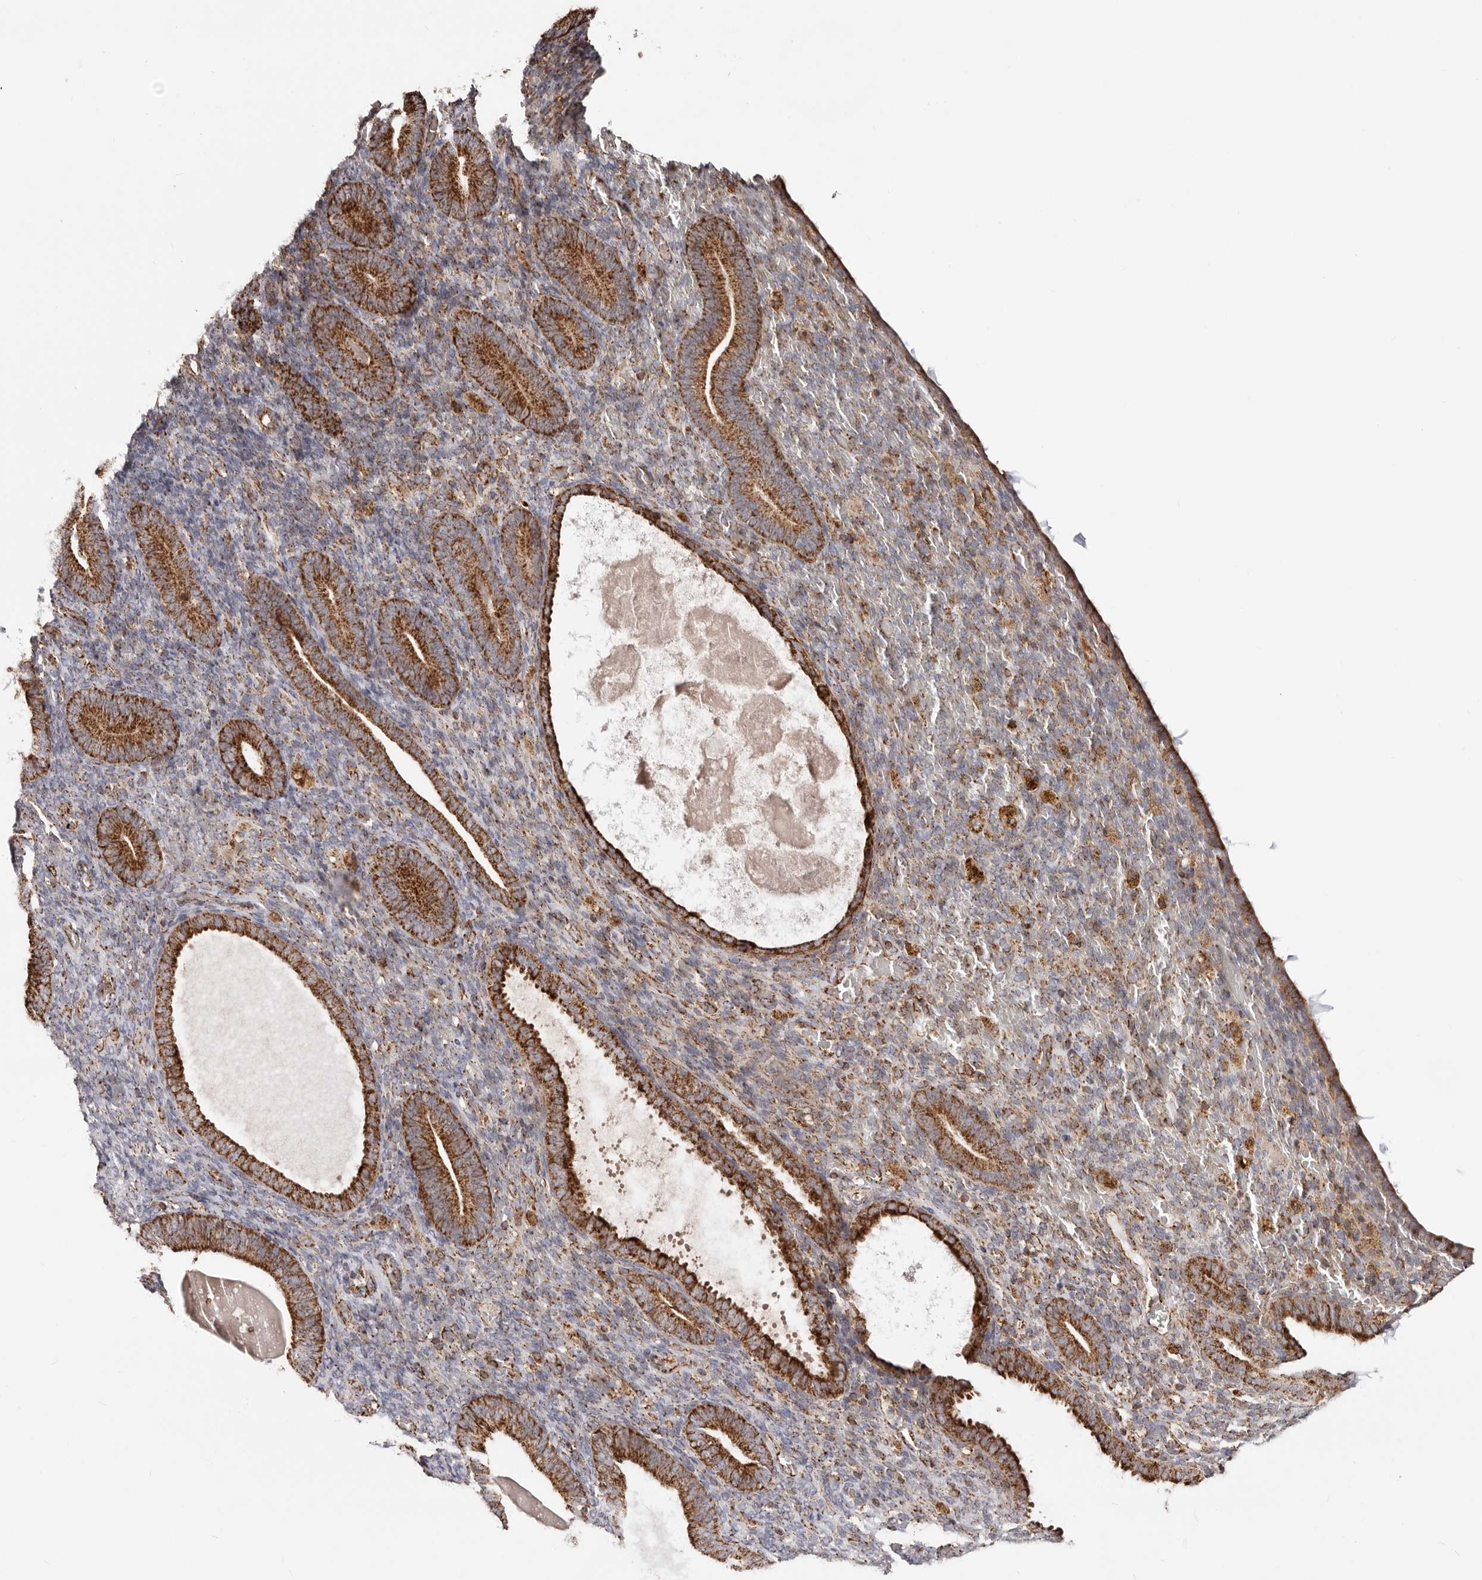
{"staining": {"intensity": "moderate", "quantity": "25%-75%", "location": "cytoplasmic/membranous"}, "tissue": "endometrium", "cell_type": "Cells in endometrial stroma", "image_type": "normal", "snomed": [{"axis": "morphology", "description": "Normal tissue, NOS"}, {"axis": "topography", "description": "Endometrium"}], "caption": "This is an image of immunohistochemistry (IHC) staining of normal endometrium, which shows moderate expression in the cytoplasmic/membranous of cells in endometrial stroma.", "gene": "PRKACB", "patient": {"sex": "female", "age": 51}}